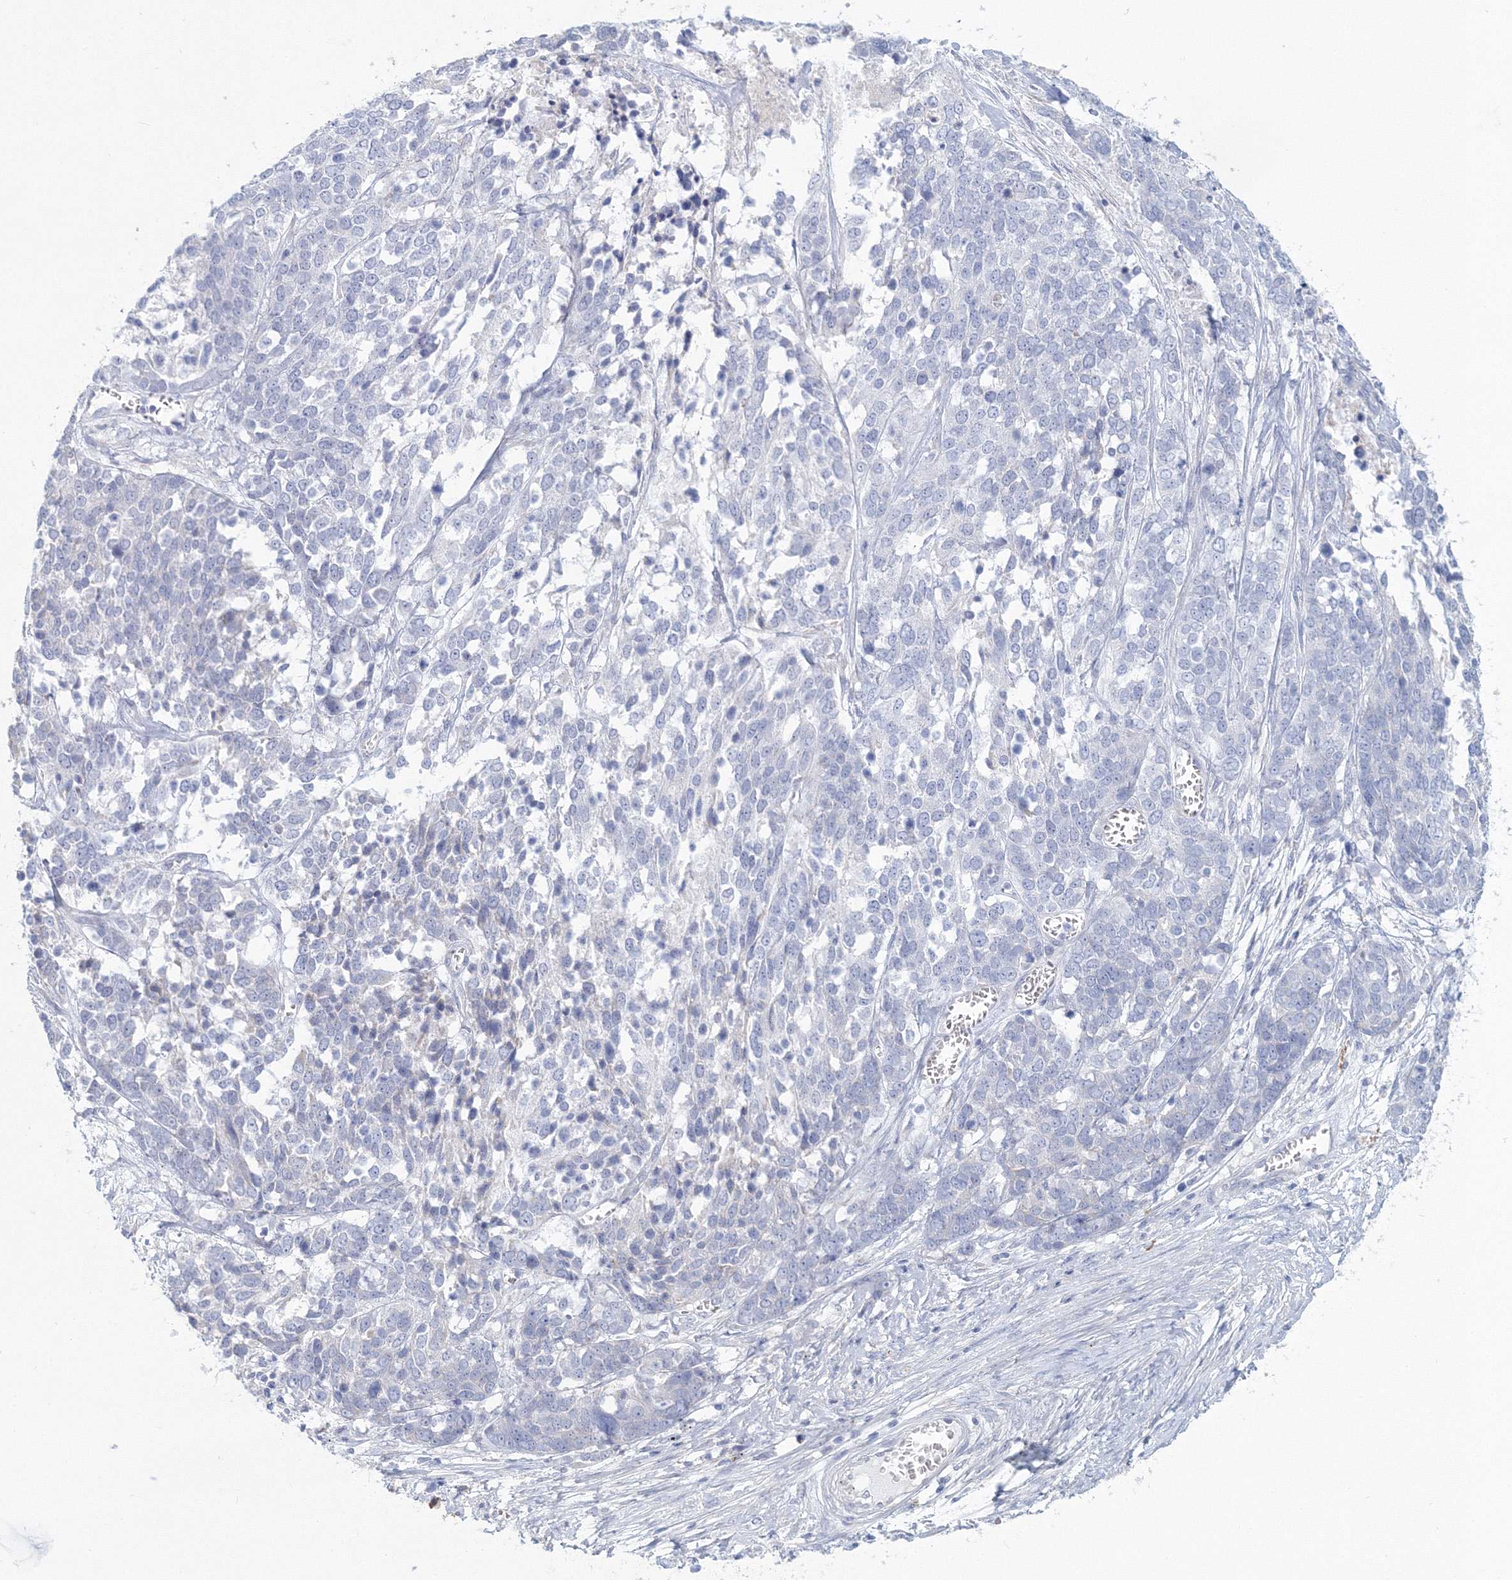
{"staining": {"intensity": "negative", "quantity": "none", "location": "none"}, "tissue": "ovarian cancer", "cell_type": "Tumor cells", "image_type": "cancer", "snomed": [{"axis": "morphology", "description": "Cystadenocarcinoma, serous, NOS"}, {"axis": "topography", "description": "Ovary"}], "caption": "Immunohistochemistry of human ovarian cancer (serous cystadenocarcinoma) demonstrates no staining in tumor cells.", "gene": "VSIG1", "patient": {"sex": "female", "age": 44}}